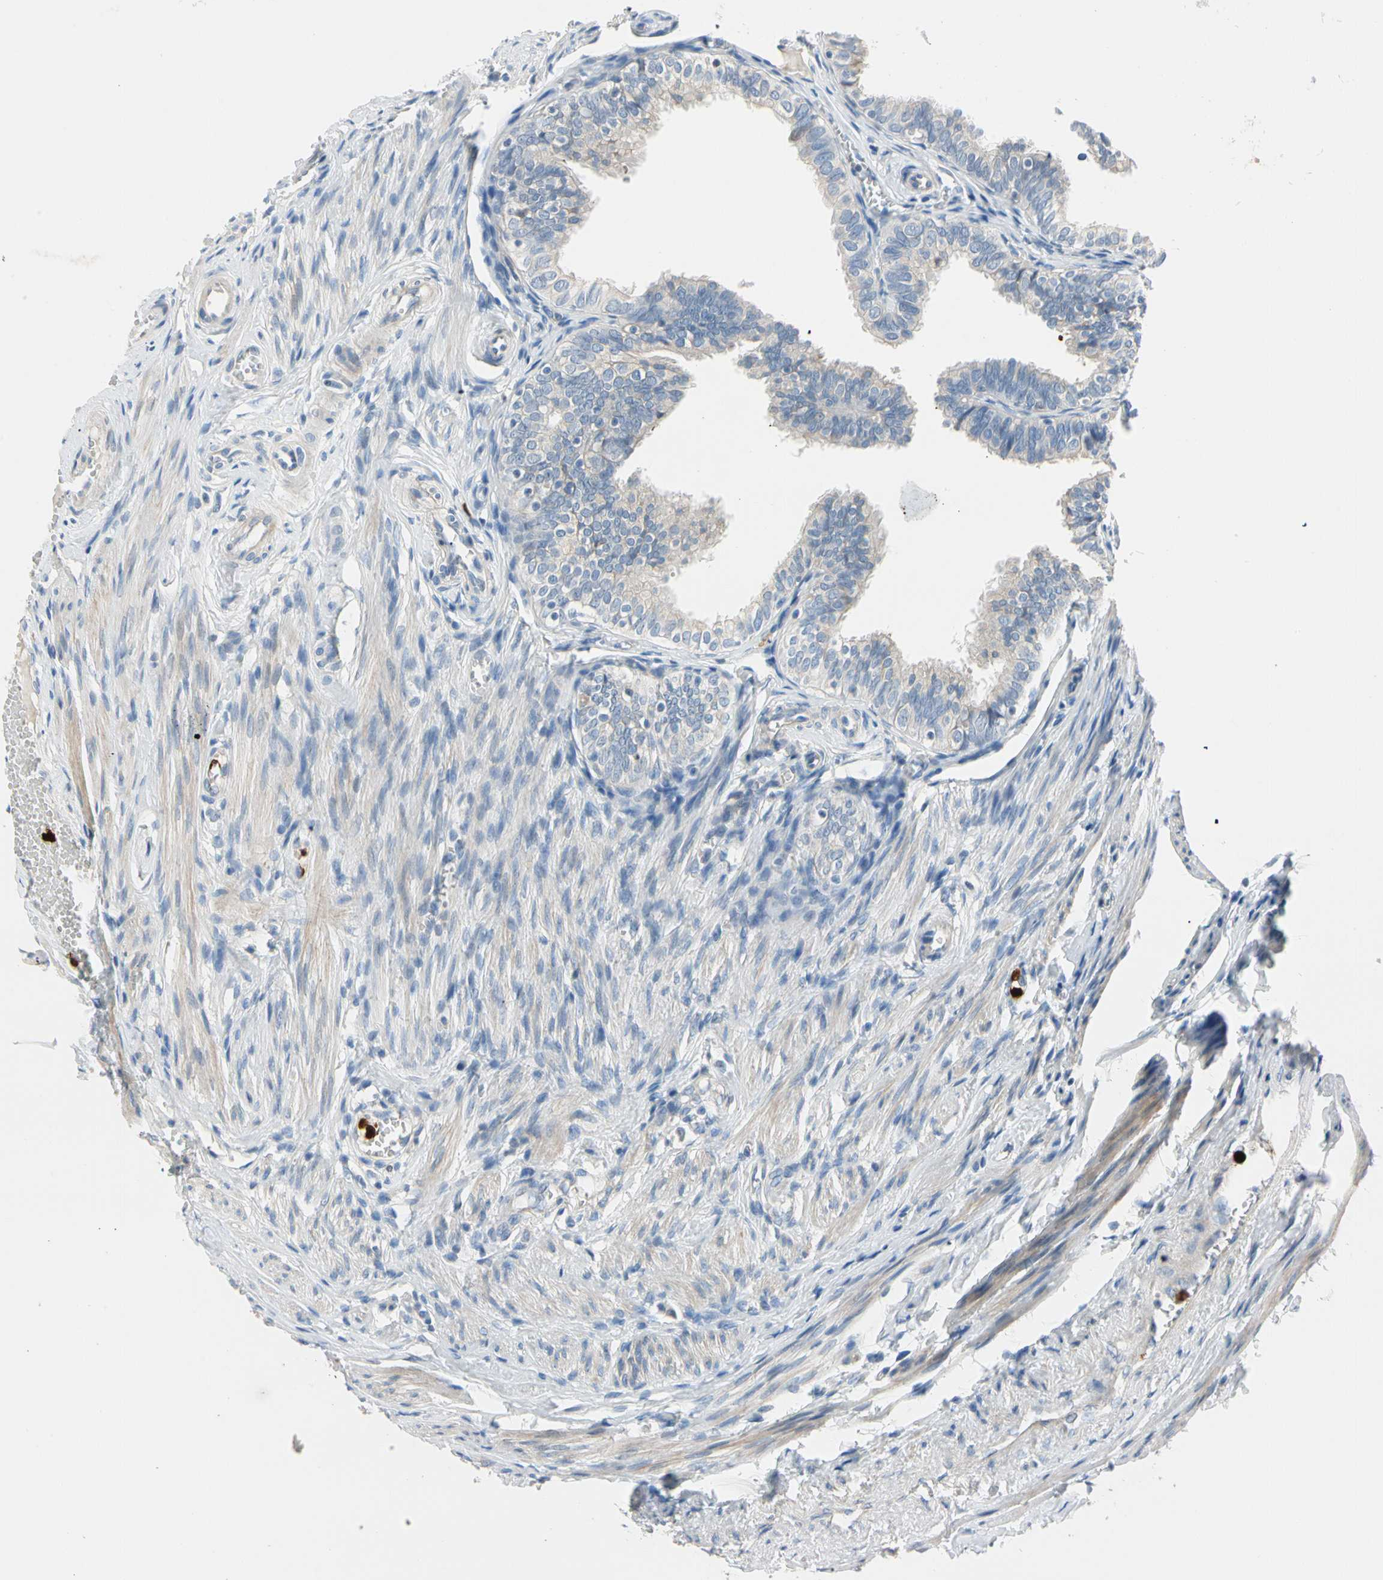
{"staining": {"intensity": "negative", "quantity": "none", "location": "none"}, "tissue": "fallopian tube", "cell_type": "Glandular cells", "image_type": "normal", "snomed": [{"axis": "morphology", "description": "Normal tissue, NOS"}, {"axis": "topography", "description": "Fallopian tube"}], "caption": "Immunohistochemical staining of benign human fallopian tube demonstrates no significant positivity in glandular cells. (DAB (3,3'-diaminobenzidine) immunohistochemistry, high magnification).", "gene": "TRAF5", "patient": {"sex": "female", "age": 46}}